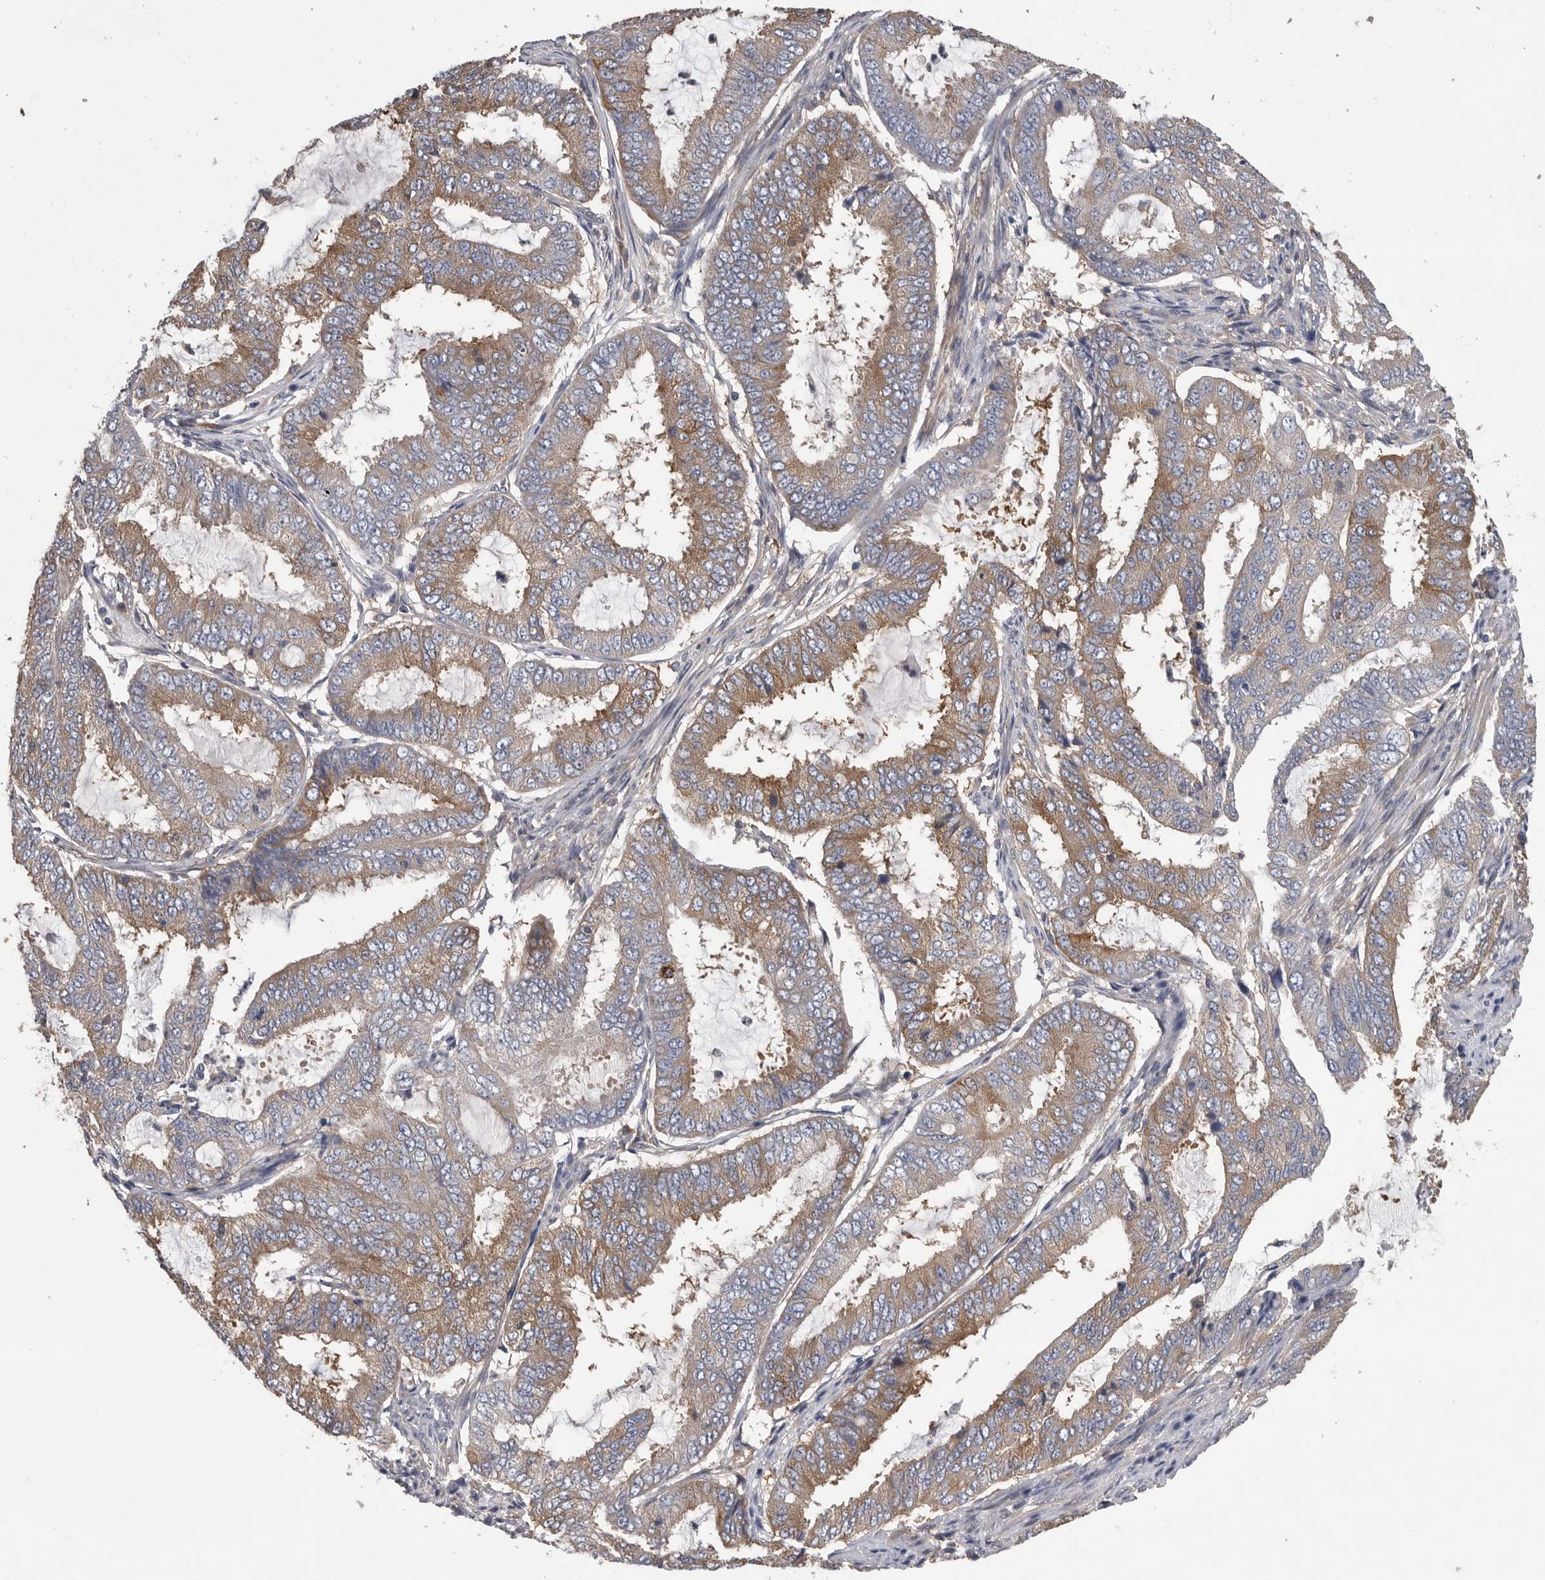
{"staining": {"intensity": "moderate", "quantity": "25%-75%", "location": "cytoplasmic/membranous"}, "tissue": "endometrial cancer", "cell_type": "Tumor cells", "image_type": "cancer", "snomed": [{"axis": "morphology", "description": "Adenocarcinoma, NOS"}, {"axis": "topography", "description": "Endometrium"}], "caption": "Endometrial cancer (adenocarcinoma) was stained to show a protein in brown. There is medium levels of moderate cytoplasmic/membranous staining in about 25%-75% of tumor cells.", "gene": "OXR1", "patient": {"sex": "female", "age": 51}}